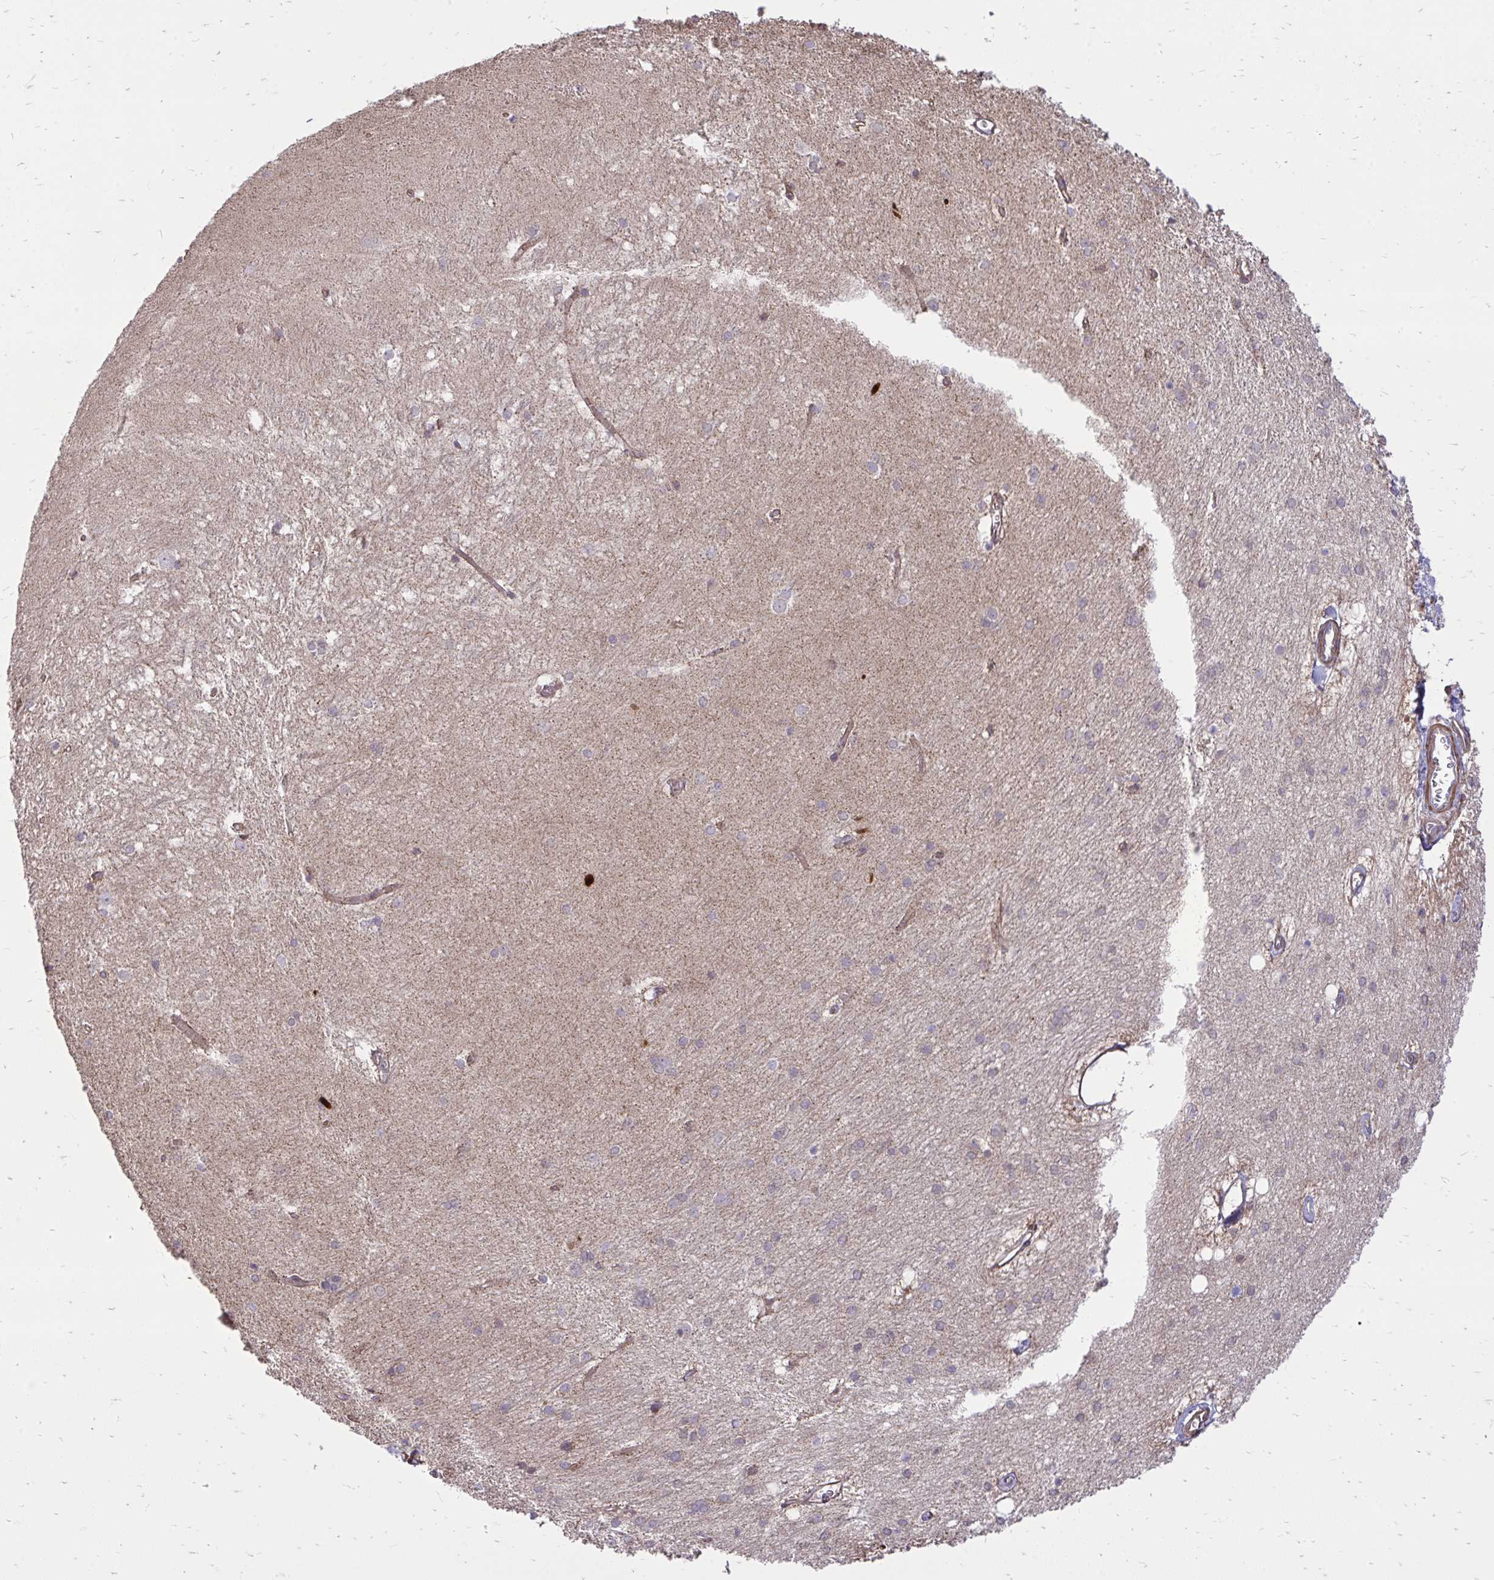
{"staining": {"intensity": "weak", "quantity": "<25%", "location": "cytoplasmic/membranous"}, "tissue": "hippocampus", "cell_type": "Glial cells", "image_type": "normal", "snomed": [{"axis": "morphology", "description": "Normal tissue, NOS"}, {"axis": "topography", "description": "Cerebral cortex"}, {"axis": "topography", "description": "Hippocampus"}], "caption": "Human hippocampus stained for a protein using immunohistochemistry (IHC) displays no expression in glial cells.", "gene": "SLC7A5", "patient": {"sex": "female", "age": 19}}